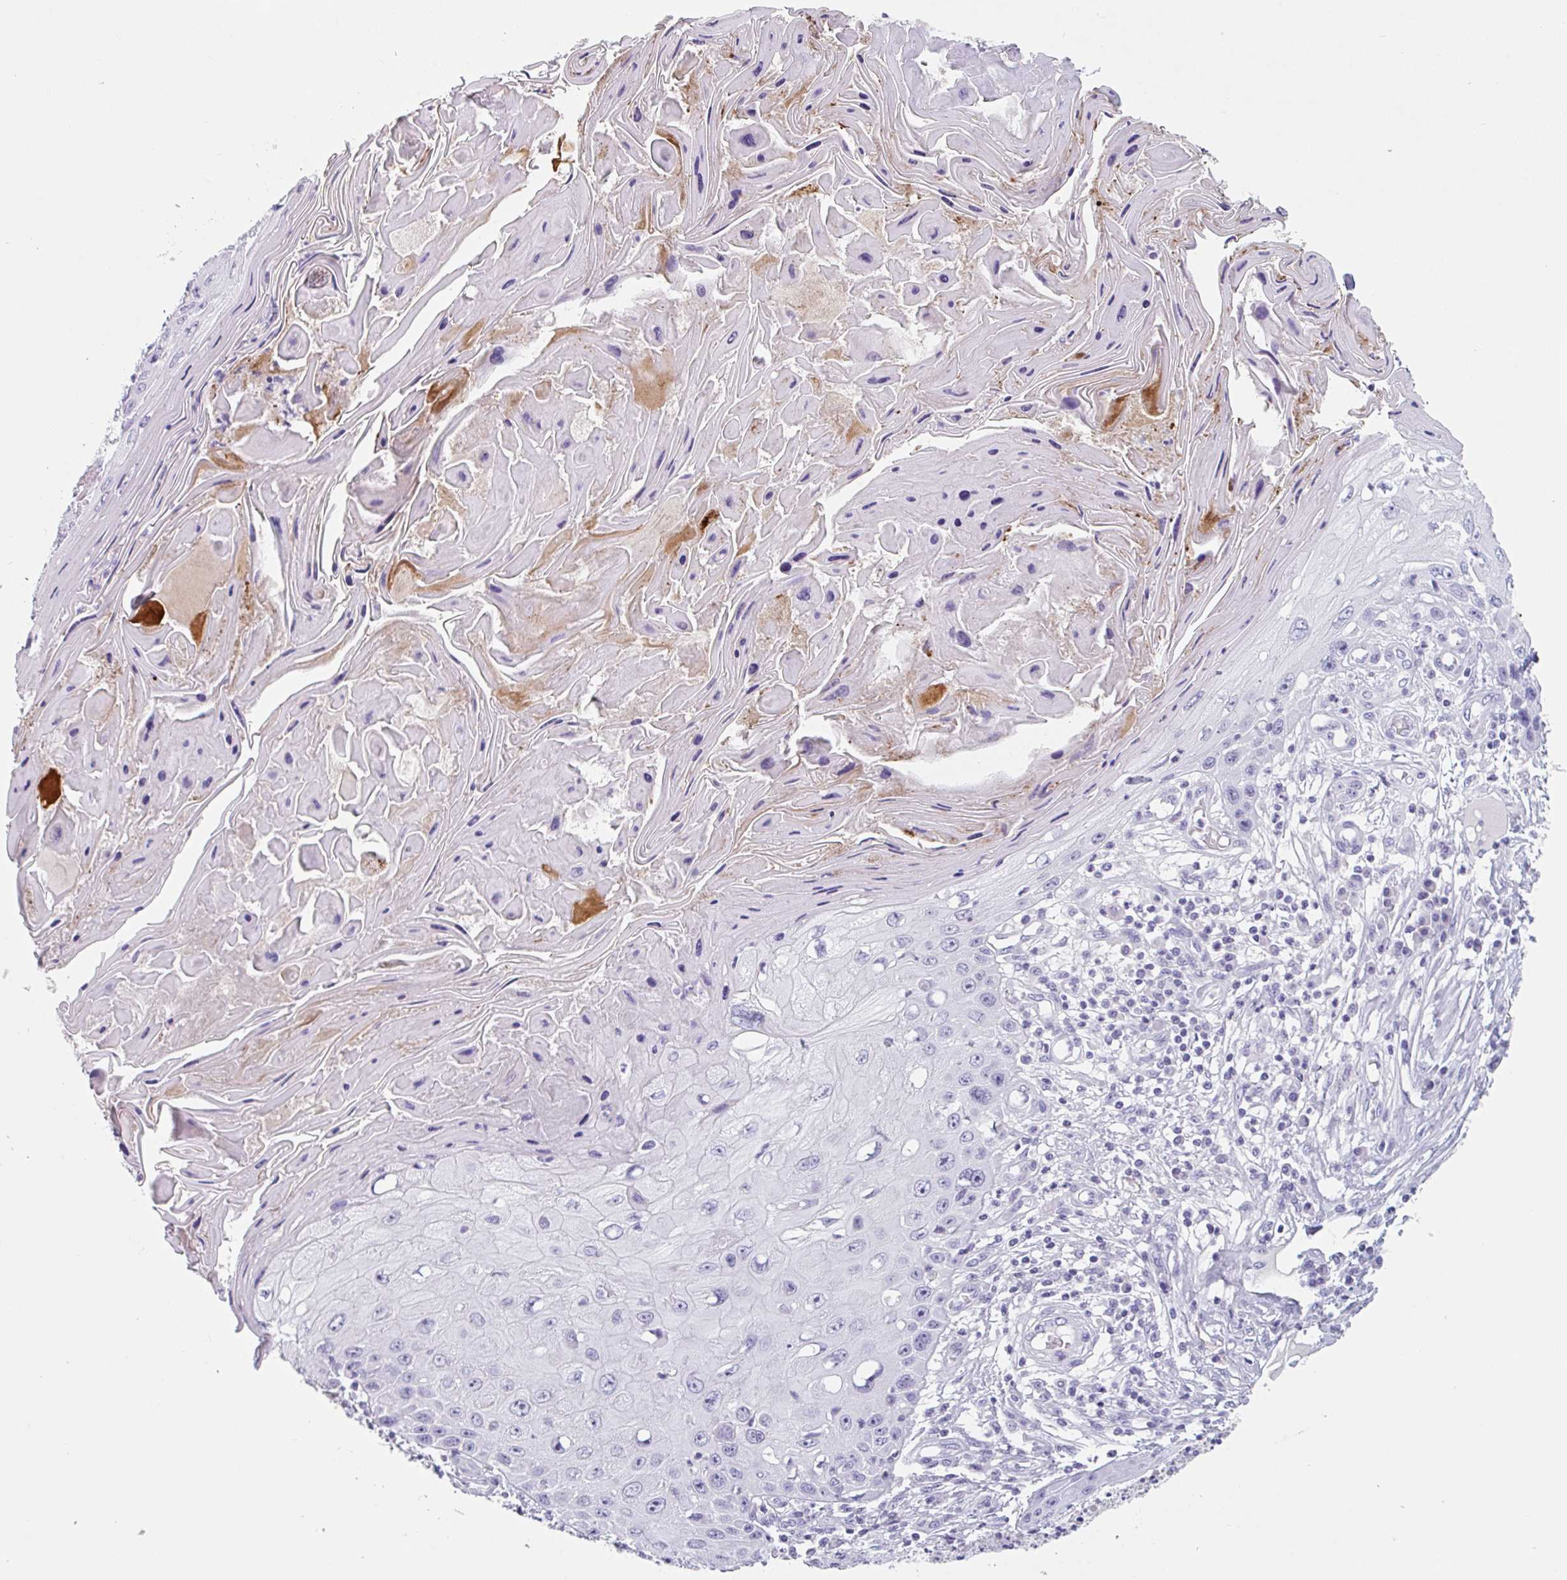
{"staining": {"intensity": "negative", "quantity": "none", "location": "none"}, "tissue": "skin cancer", "cell_type": "Tumor cells", "image_type": "cancer", "snomed": [{"axis": "morphology", "description": "Squamous cell carcinoma, NOS"}, {"axis": "topography", "description": "Skin"}, {"axis": "topography", "description": "Vulva"}], "caption": "A histopathology image of skin squamous cell carcinoma stained for a protein reveals no brown staining in tumor cells.", "gene": "EMC4", "patient": {"sex": "female", "age": 44}}